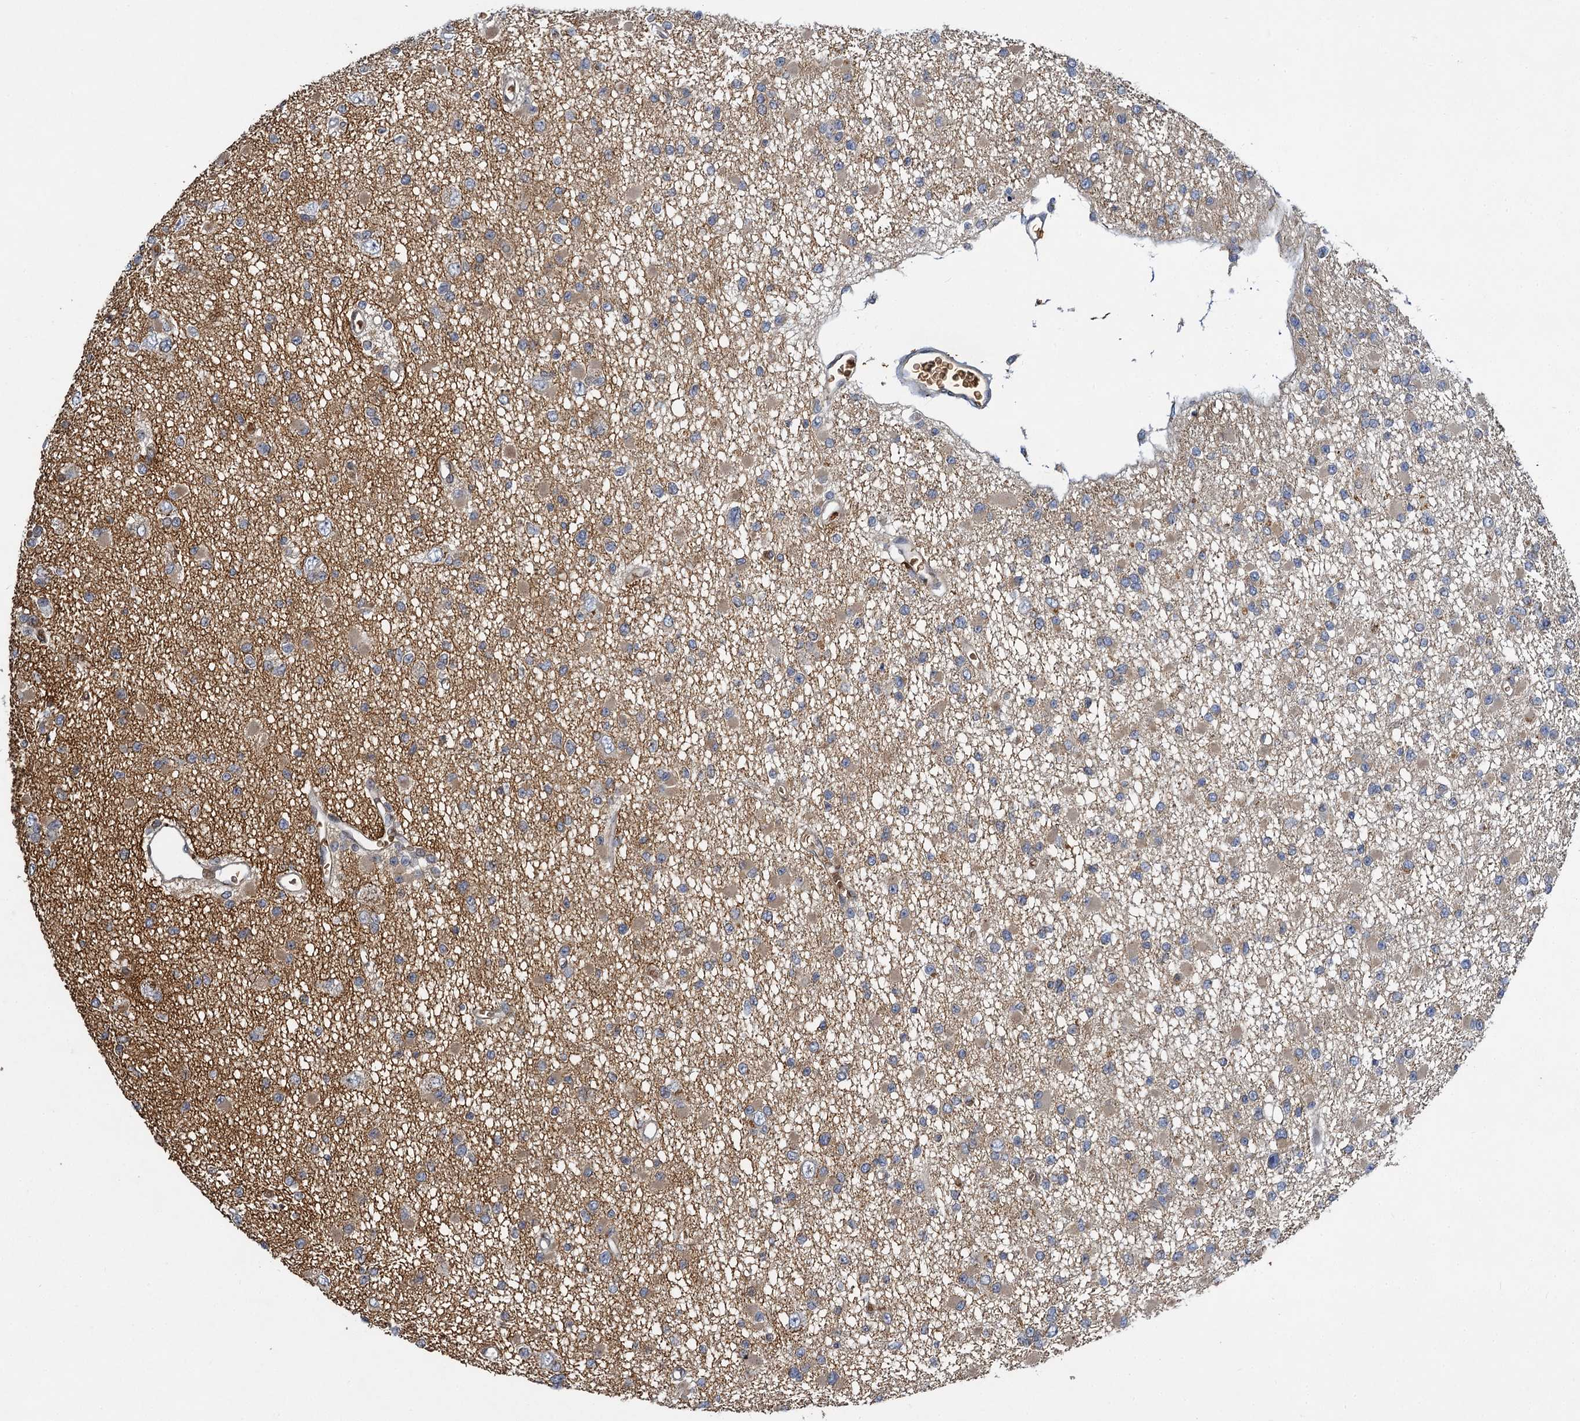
{"staining": {"intensity": "weak", "quantity": "<25%", "location": "cytoplasmic/membranous"}, "tissue": "glioma", "cell_type": "Tumor cells", "image_type": "cancer", "snomed": [{"axis": "morphology", "description": "Glioma, malignant, Low grade"}, {"axis": "topography", "description": "Brain"}], "caption": "A micrograph of human glioma is negative for staining in tumor cells.", "gene": "BCS1L", "patient": {"sex": "female", "age": 22}}